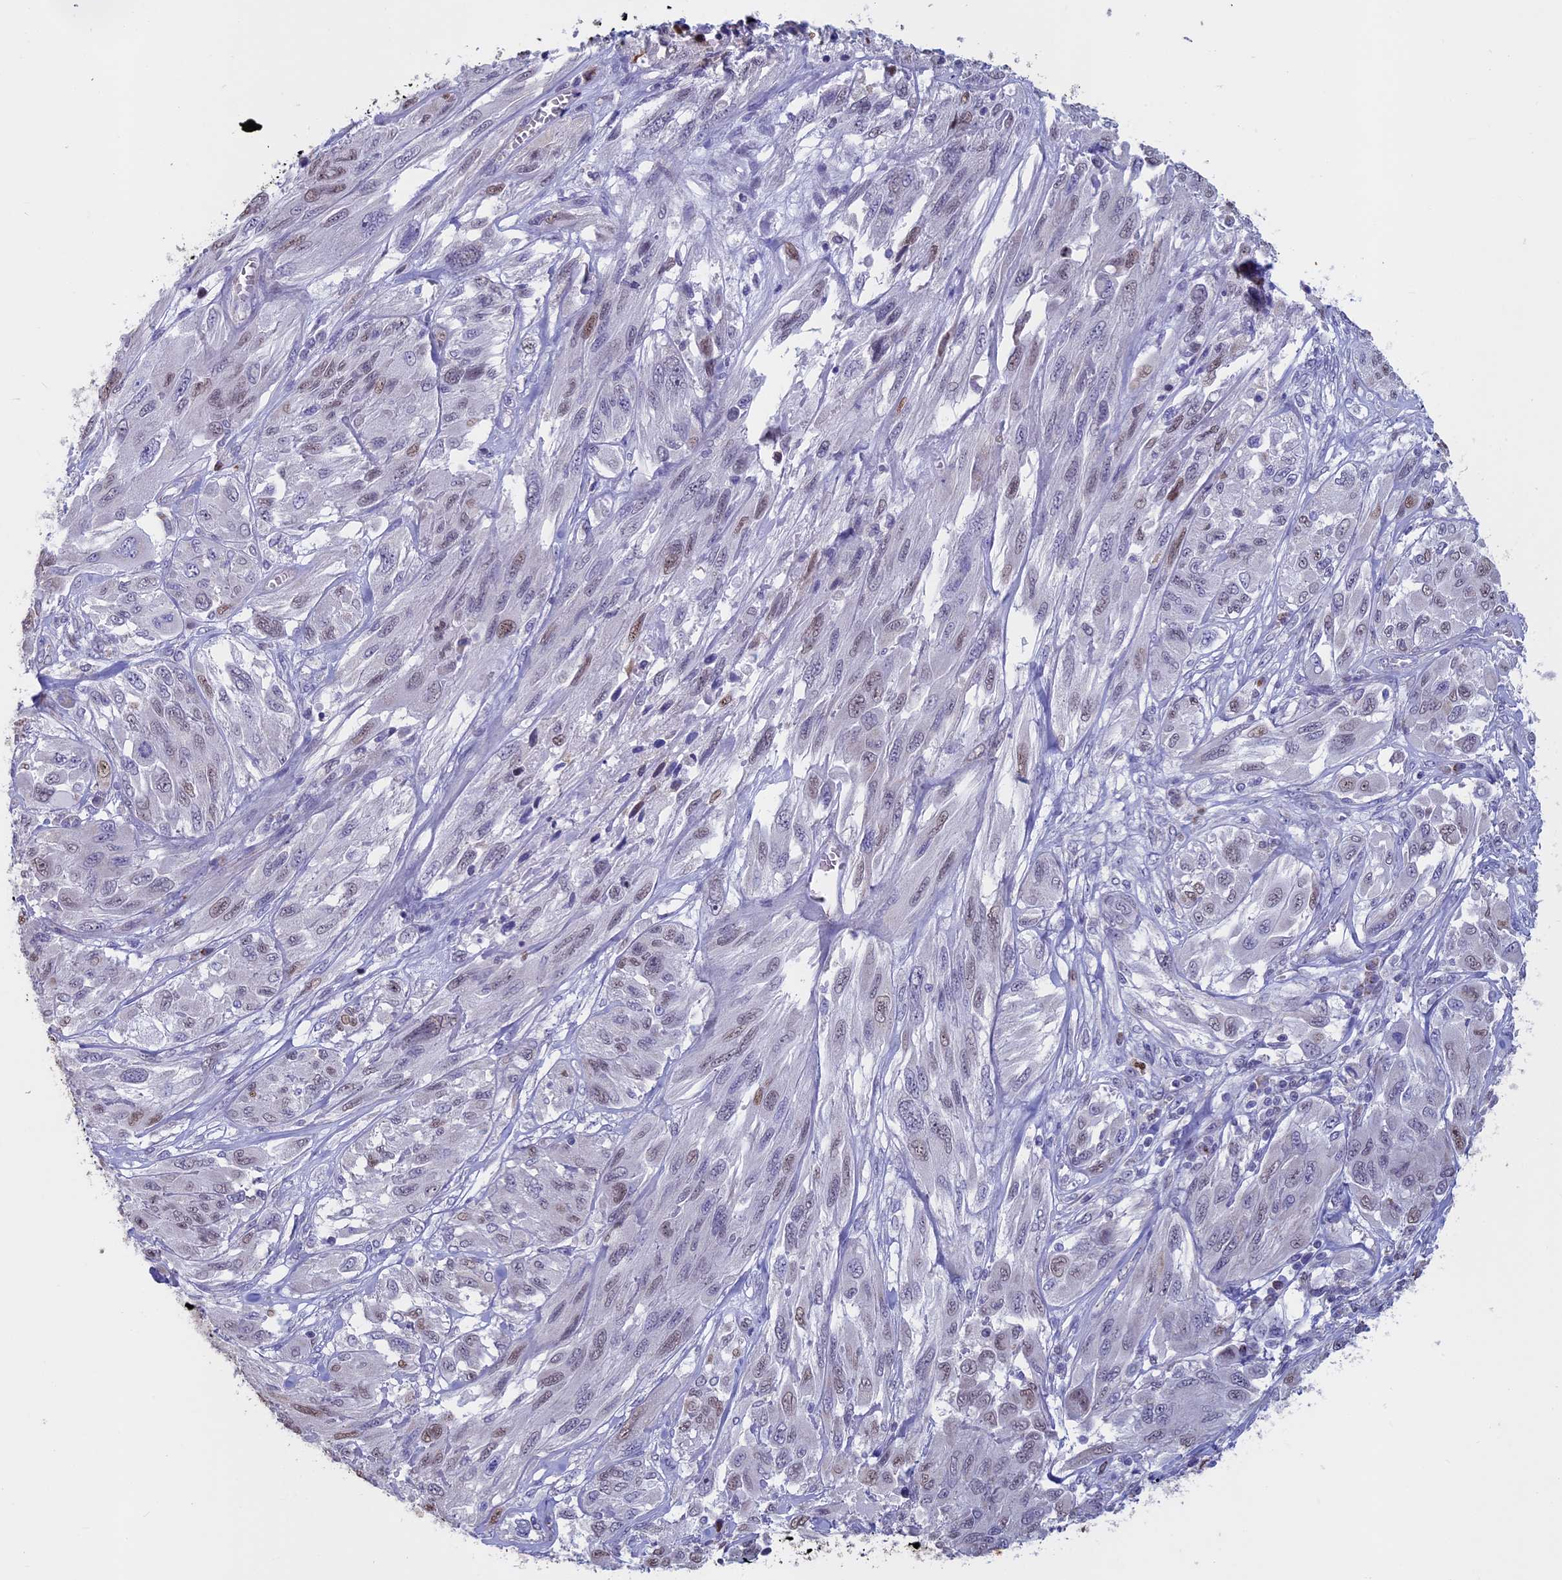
{"staining": {"intensity": "weak", "quantity": "<25%", "location": "nuclear"}, "tissue": "melanoma", "cell_type": "Tumor cells", "image_type": "cancer", "snomed": [{"axis": "morphology", "description": "Malignant melanoma, NOS"}, {"axis": "topography", "description": "Skin"}], "caption": "A micrograph of melanoma stained for a protein shows no brown staining in tumor cells.", "gene": "ACSS1", "patient": {"sex": "female", "age": 91}}